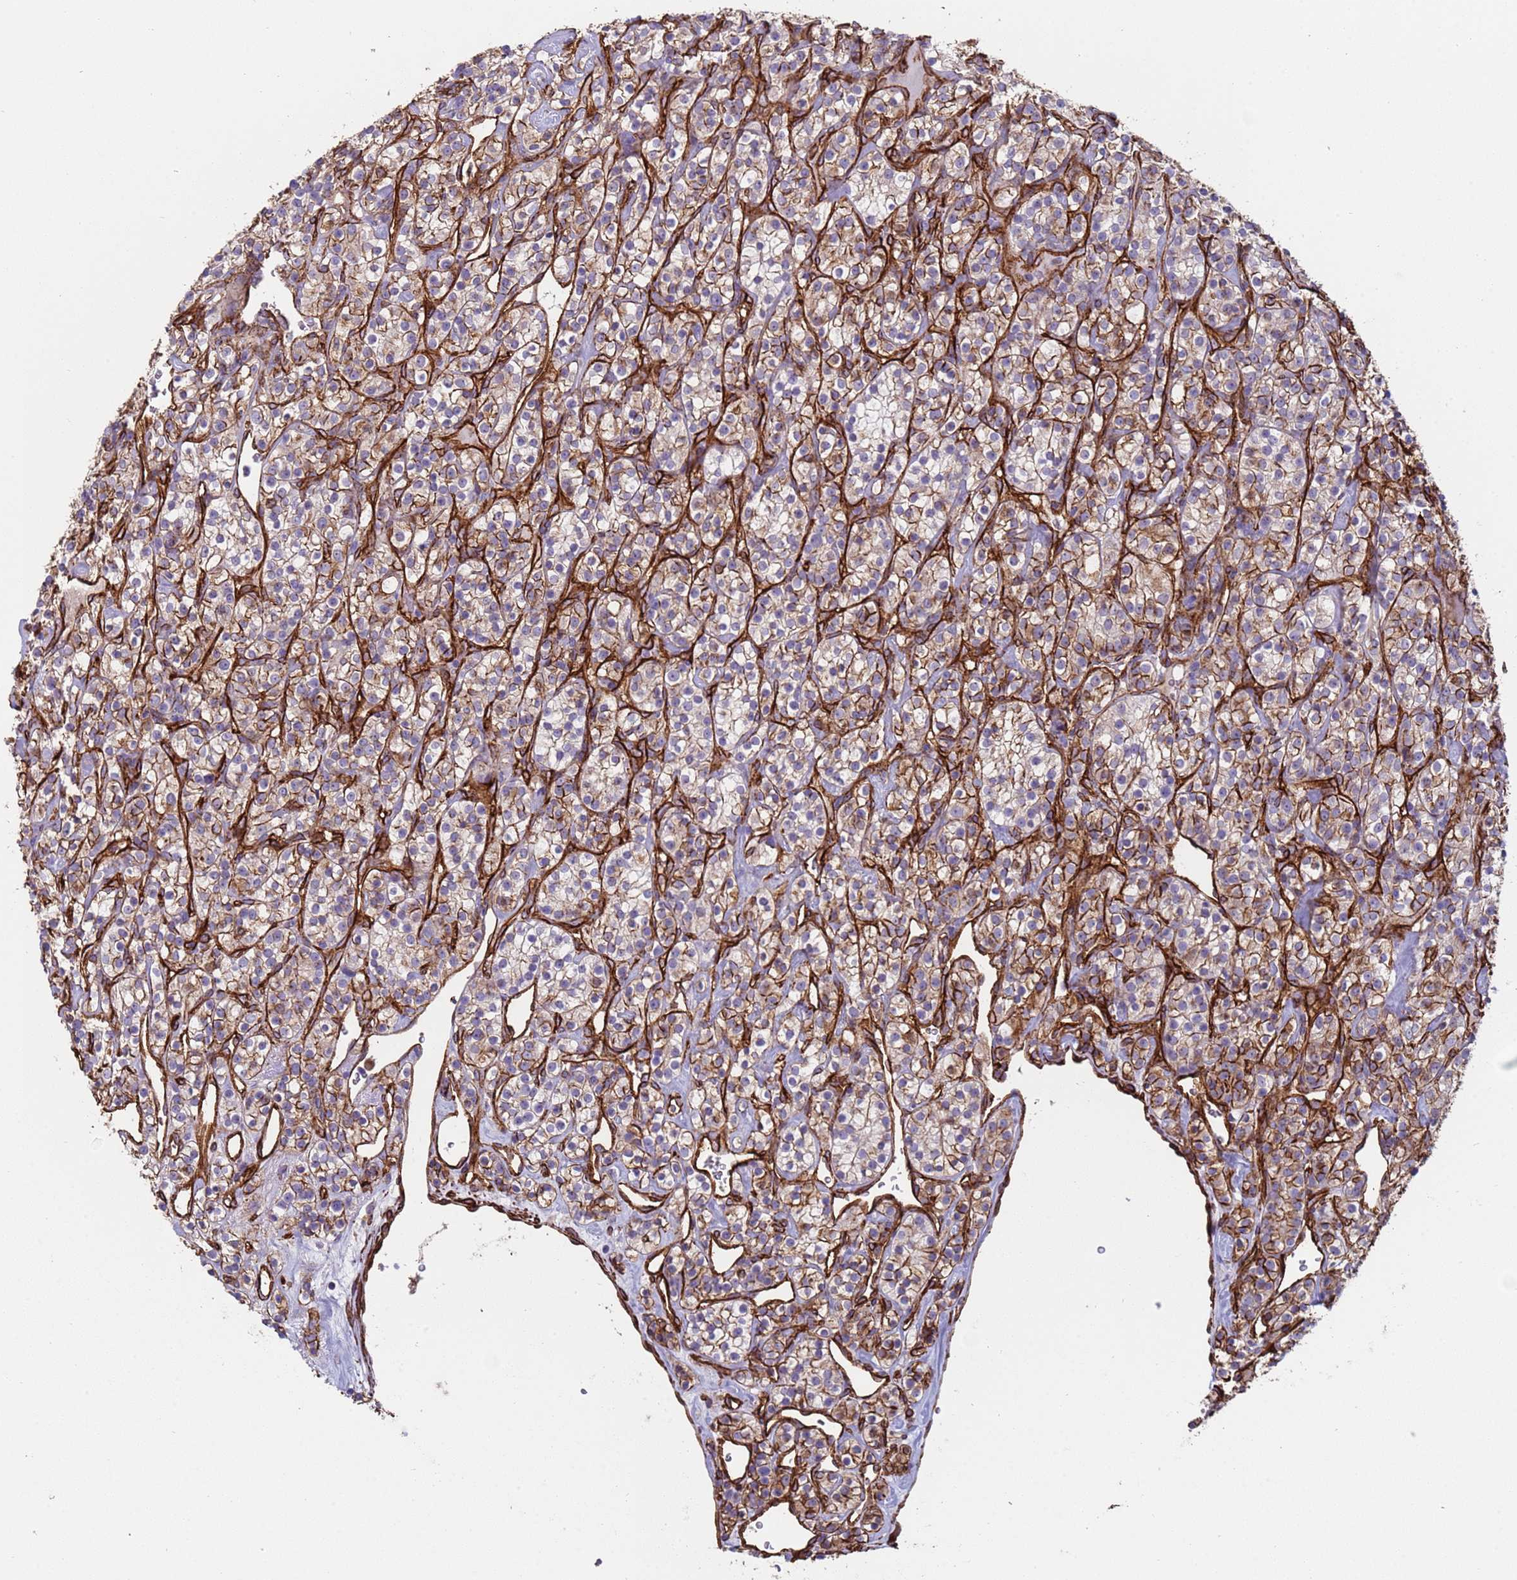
{"staining": {"intensity": "moderate", "quantity": "25%-75%", "location": "cytoplasmic/membranous"}, "tissue": "renal cancer", "cell_type": "Tumor cells", "image_type": "cancer", "snomed": [{"axis": "morphology", "description": "Adenocarcinoma, NOS"}, {"axis": "topography", "description": "Kidney"}], "caption": "Immunohistochemical staining of renal cancer (adenocarcinoma) demonstrates moderate cytoplasmic/membranous protein positivity in about 25%-75% of tumor cells.", "gene": "GASK1A", "patient": {"sex": "male", "age": 77}}